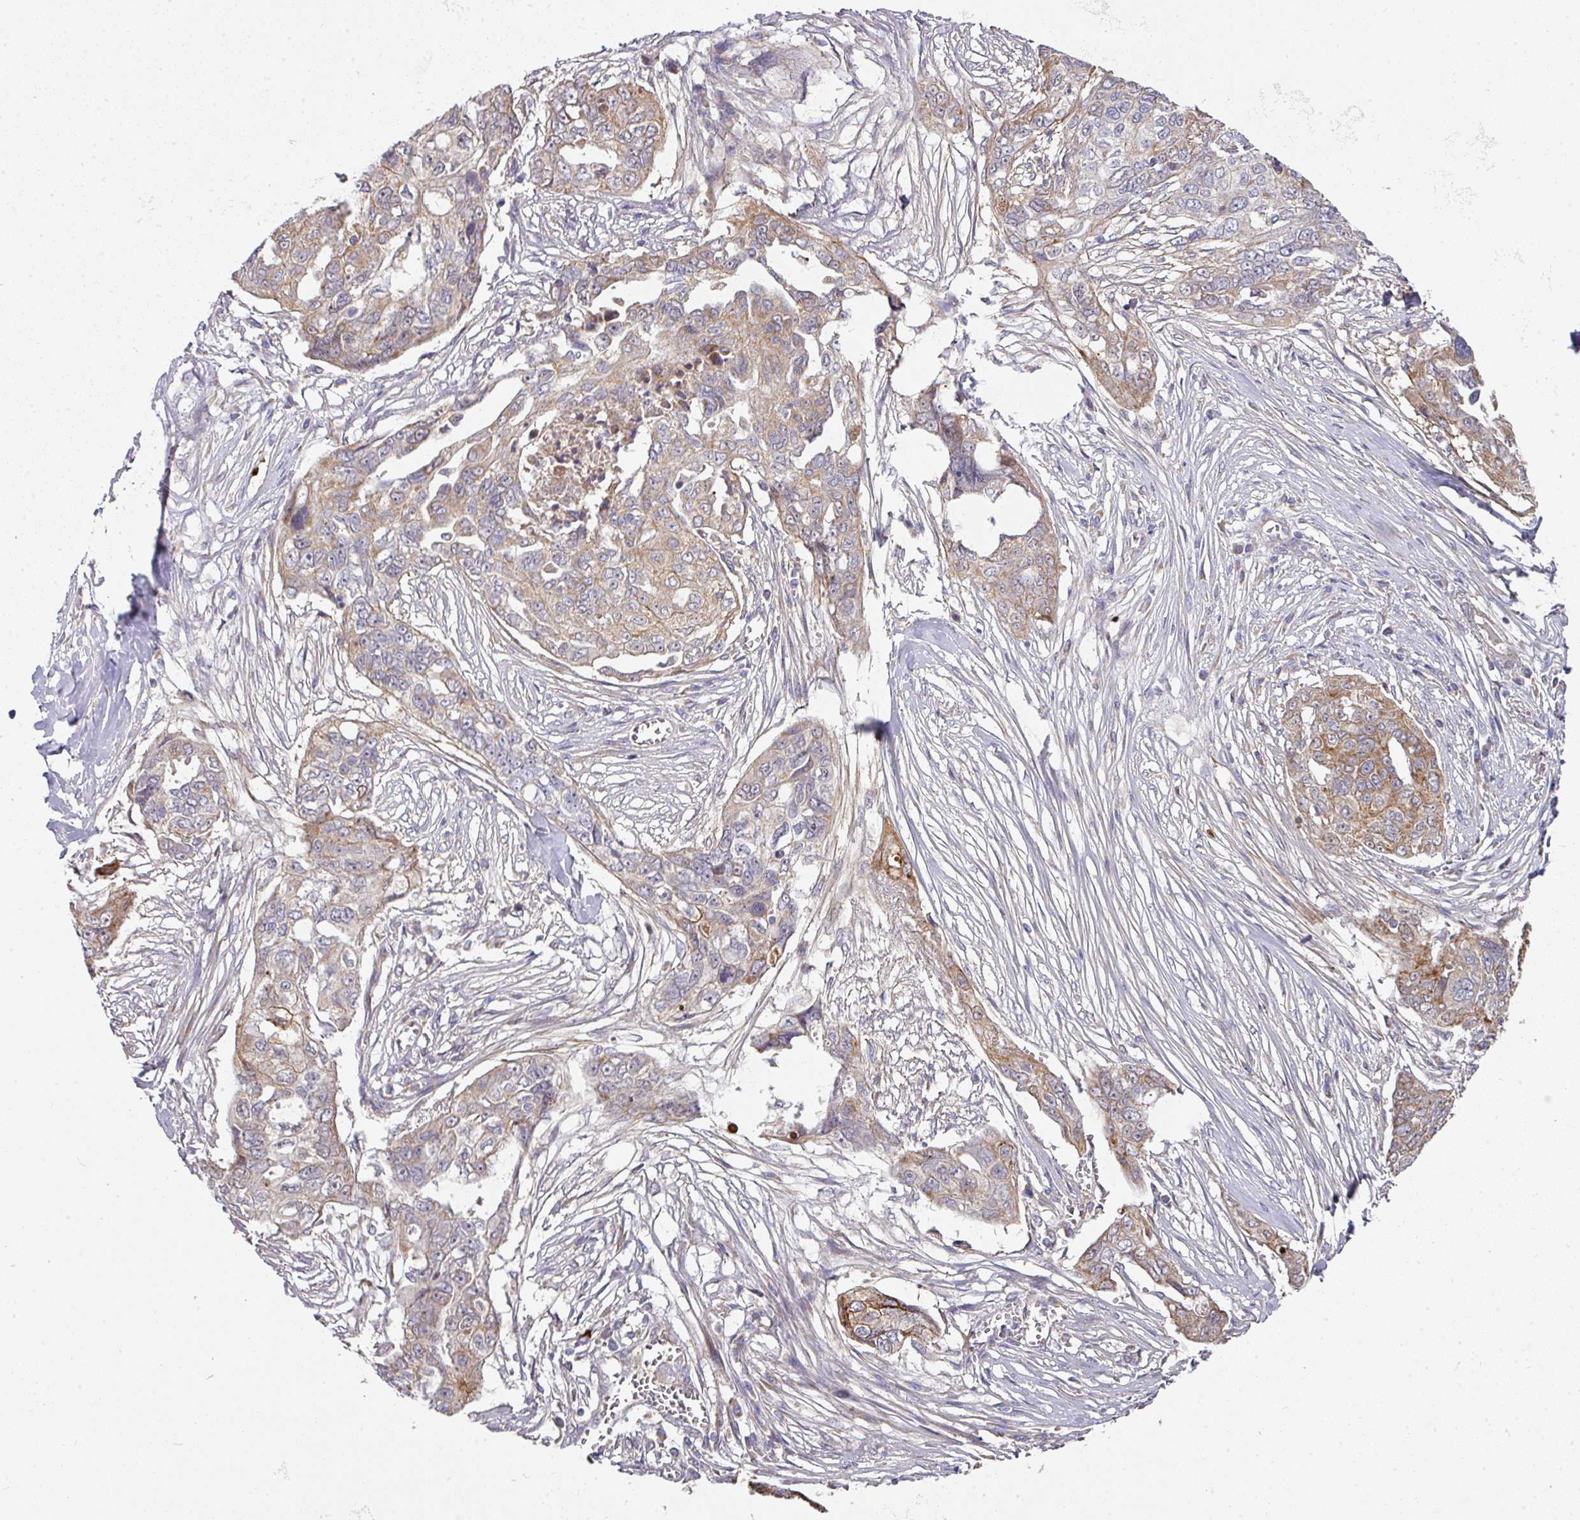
{"staining": {"intensity": "moderate", "quantity": "25%-75%", "location": "cytoplasmic/membranous"}, "tissue": "ovarian cancer", "cell_type": "Tumor cells", "image_type": "cancer", "snomed": [{"axis": "morphology", "description": "Carcinoma, endometroid"}, {"axis": "topography", "description": "Ovary"}], "caption": "Protein expression analysis of human endometroid carcinoma (ovarian) reveals moderate cytoplasmic/membranous staining in approximately 25%-75% of tumor cells.", "gene": "STK35", "patient": {"sex": "female", "age": 70}}